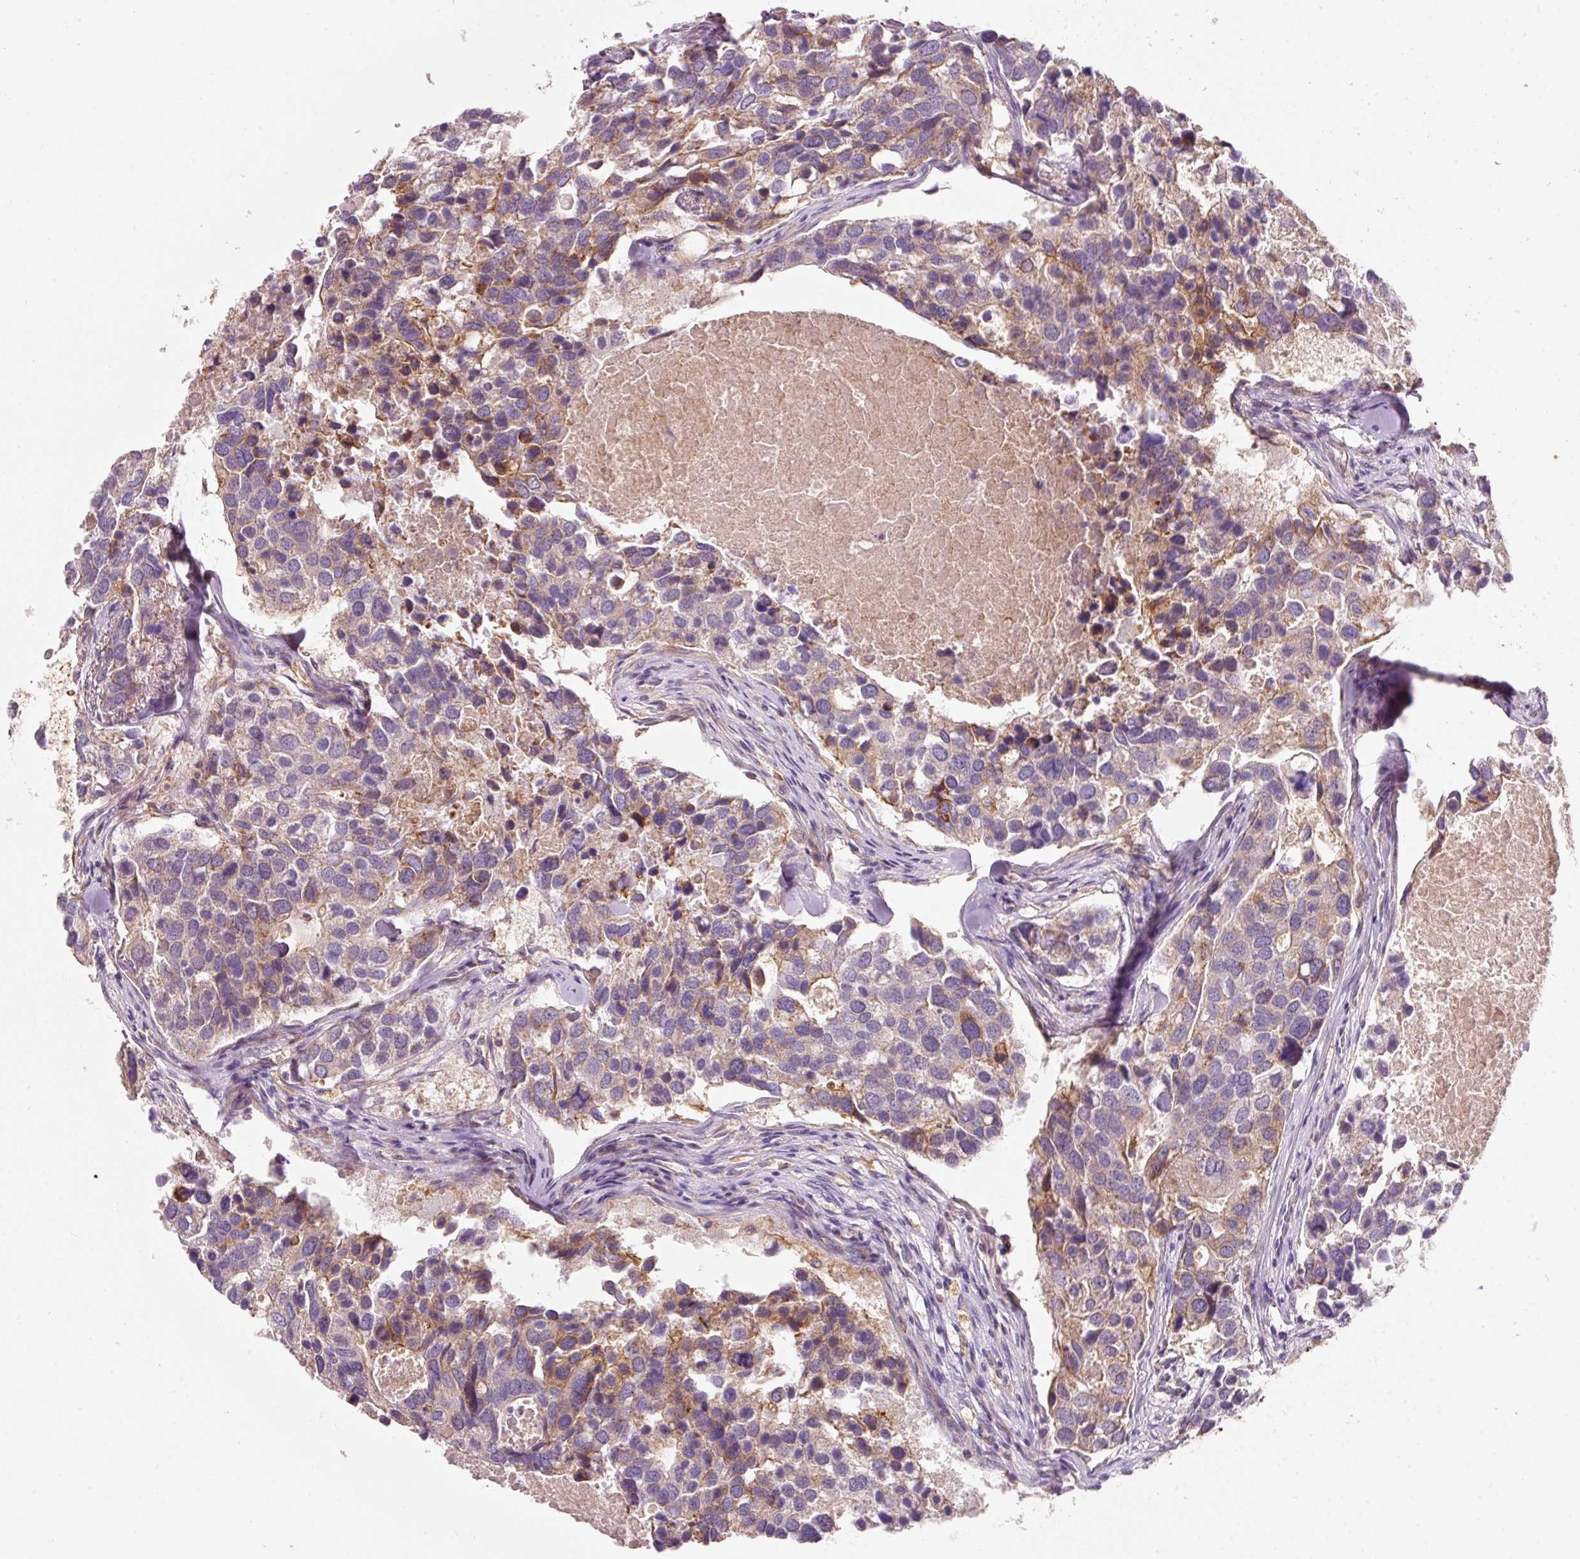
{"staining": {"intensity": "moderate", "quantity": "<25%", "location": "cytoplasmic/membranous"}, "tissue": "breast cancer", "cell_type": "Tumor cells", "image_type": "cancer", "snomed": [{"axis": "morphology", "description": "Duct carcinoma"}, {"axis": "topography", "description": "Breast"}], "caption": "A micrograph of human intraductal carcinoma (breast) stained for a protein shows moderate cytoplasmic/membranous brown staining in tumor cells.", "gene": "IQGAP2", "patient": {"sex": "female", "age": 83}}